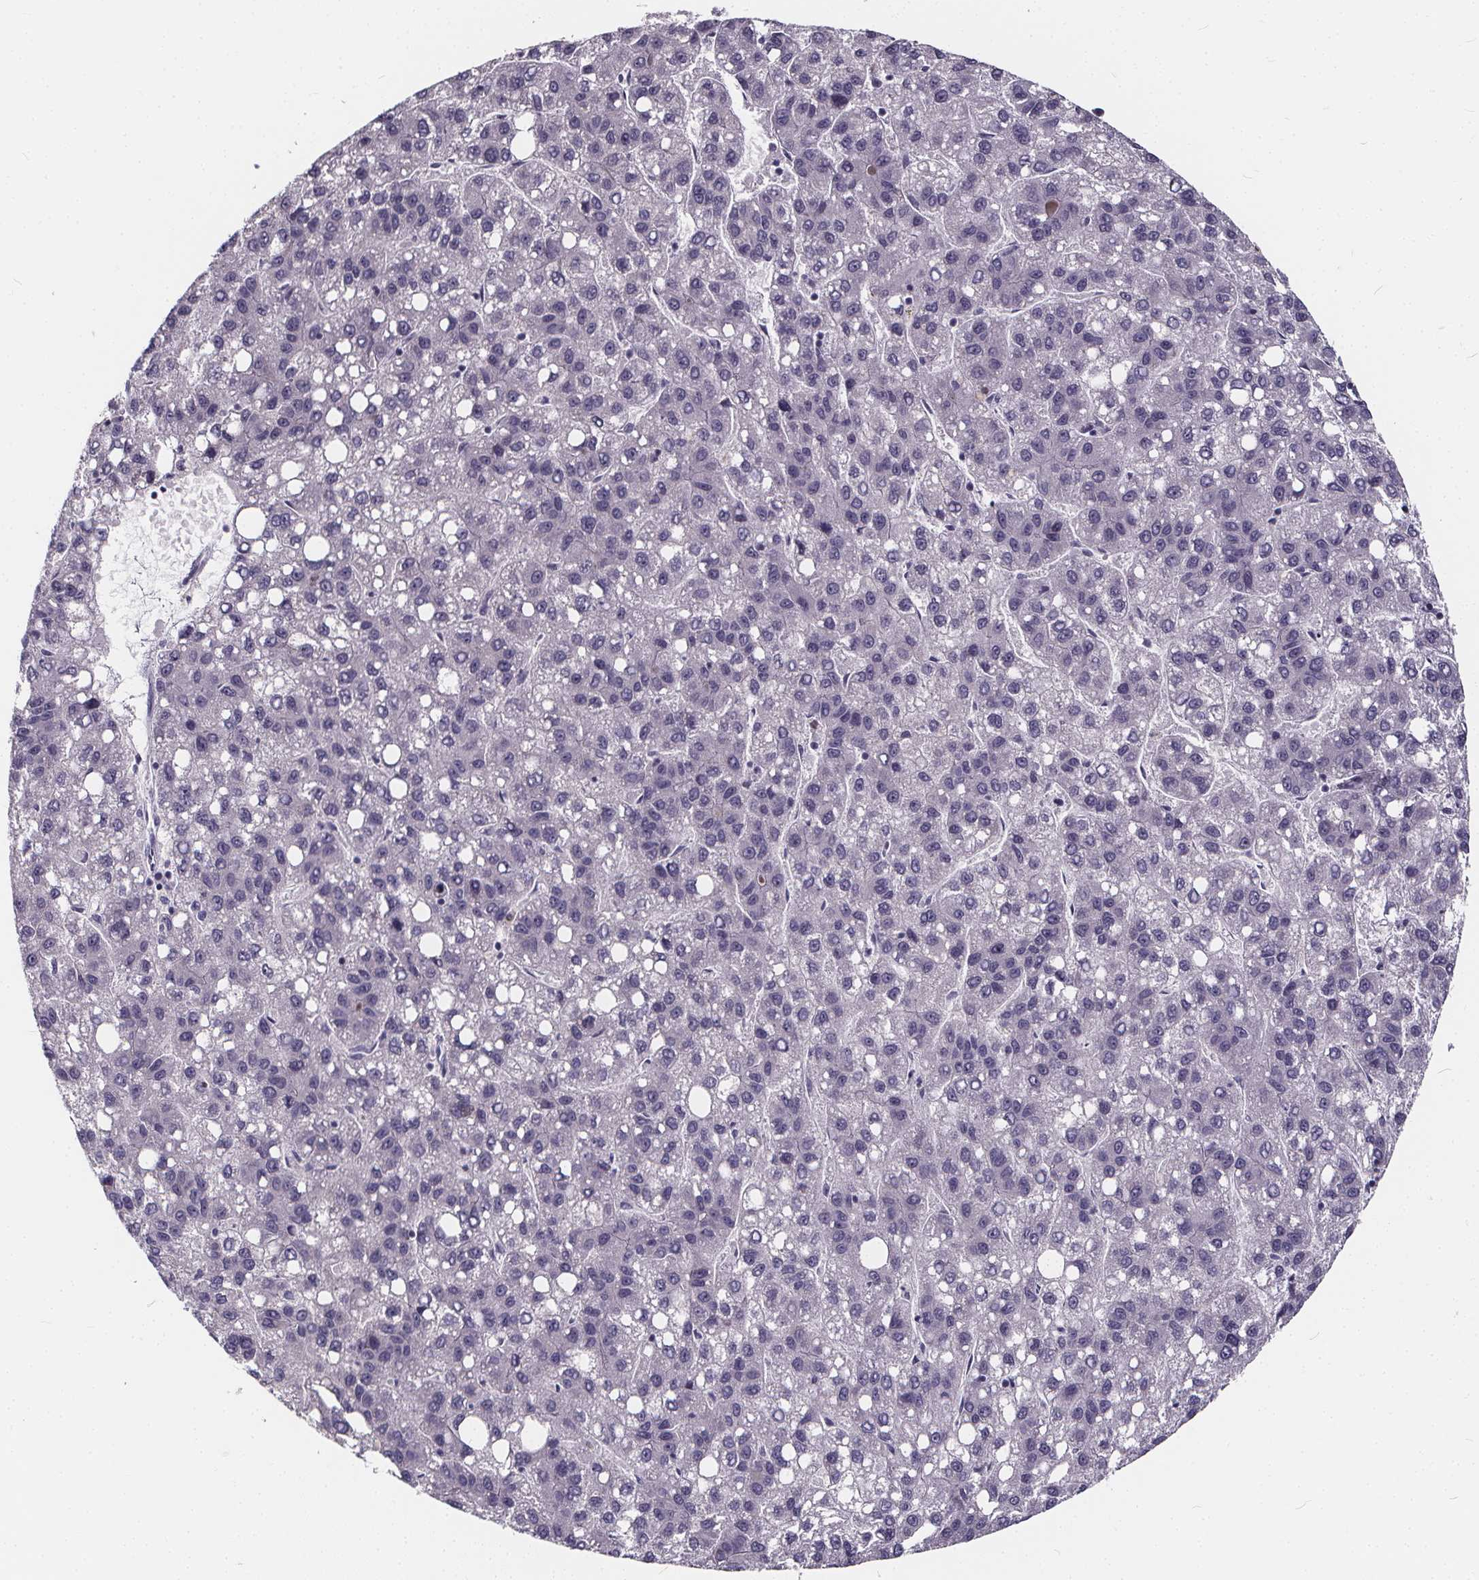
{"staining": {"intensity": "negative", "quantity": "none", "location": "none"}, "tissue": "liver cancer", "cell_type": "Tumor cells", "image_type": "cancer", "snomed": [{"axis": "morphology", "description": "Carcinoma, Hepatocellular, NOS"}, {"axis": "topography", "description": "Liver"}], "caption": "Immunohistochemistry (IHC) photomicrograph of liver cancer (hepatocellular carcinoma) stained for a protein (brown), which displays no staining in tumor cells.", "gene": "SPEF2", "patient": {"sex": "female", "age": 82}}